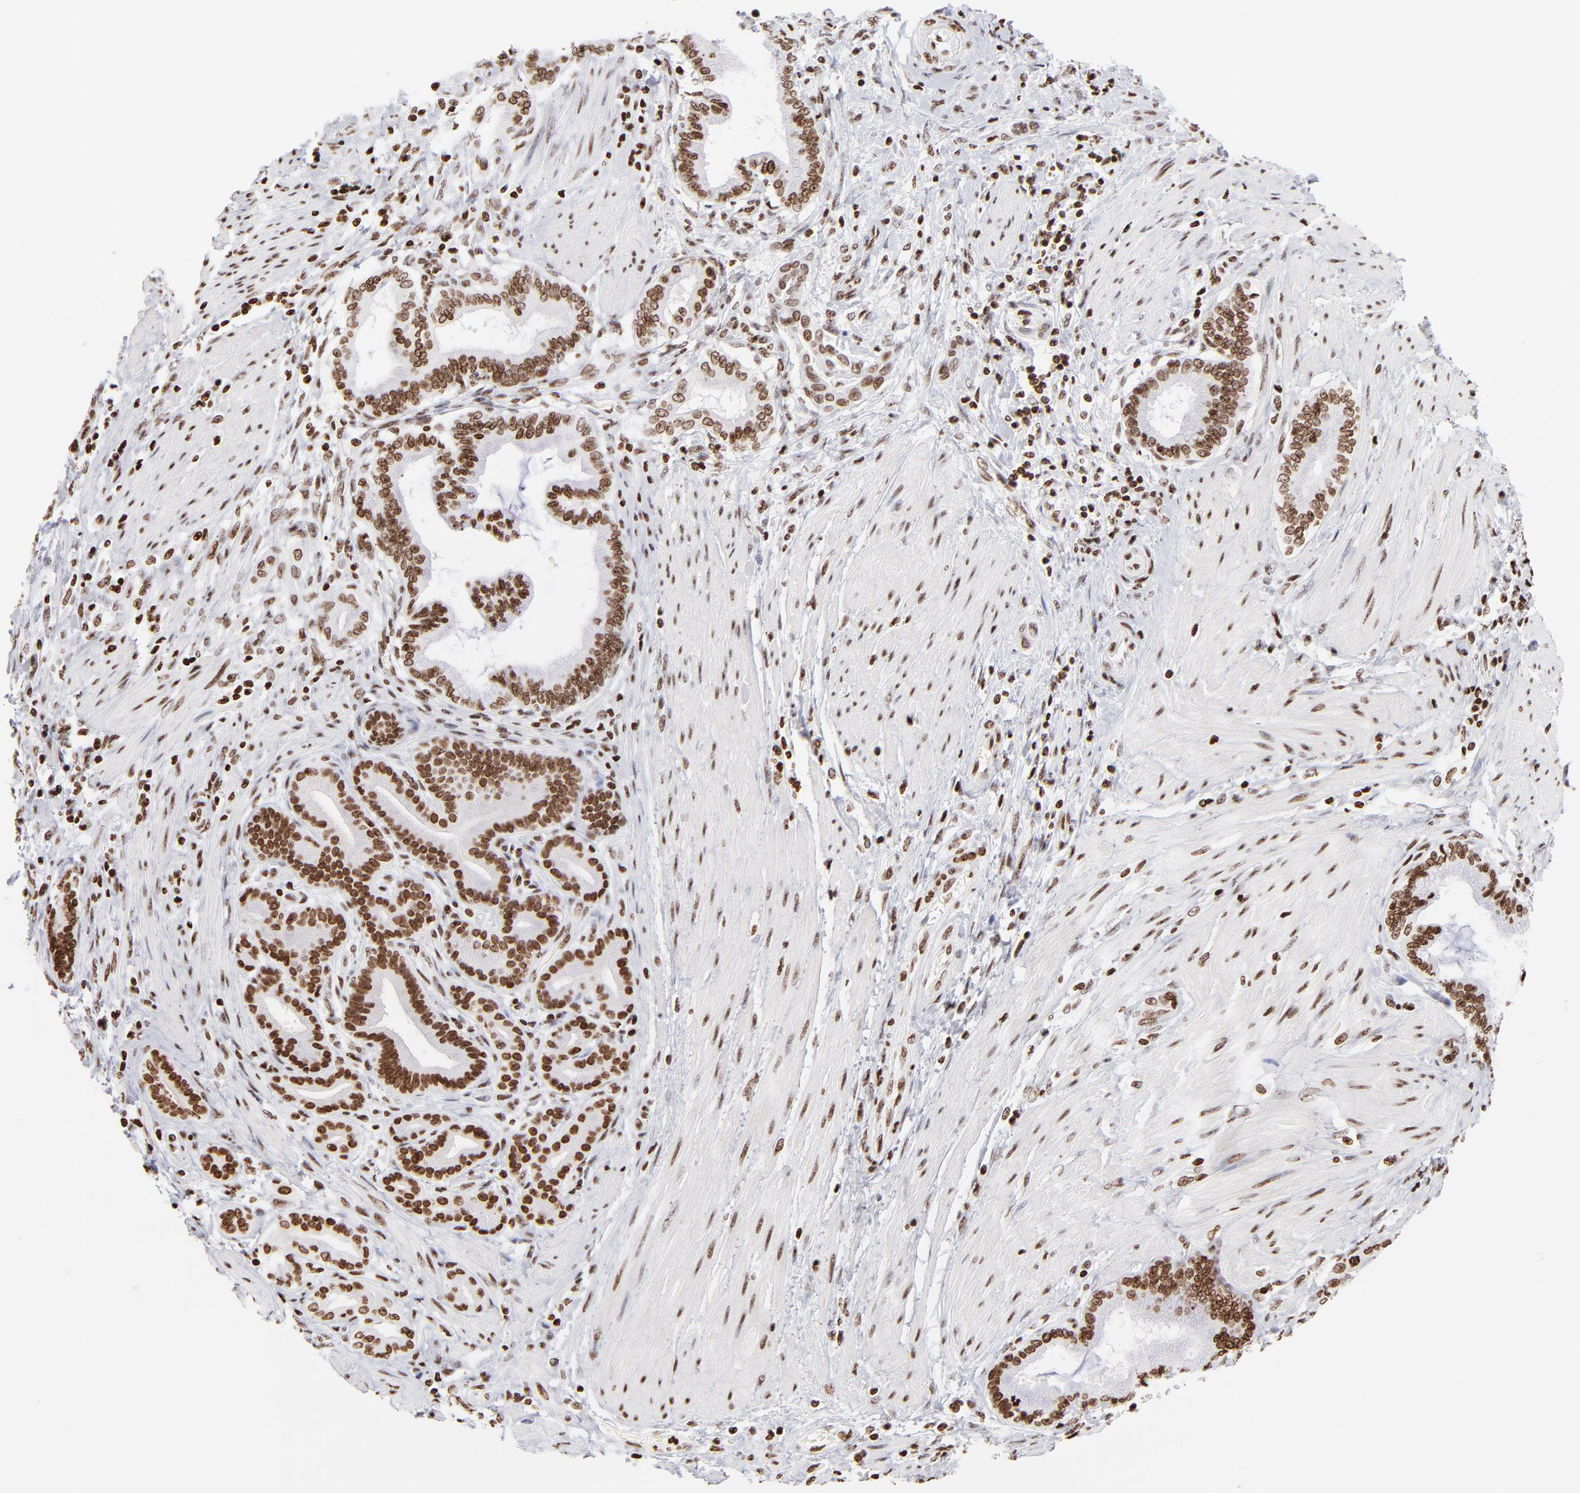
{"staining": {"intensity": "moderate", "quantity": ">75%", "location": "nuclear"}, "tissue": "pancreatic cancer", "cell_type": "Tumor cells", "image_type": "cancer", "snomed": [{"axis": "morphology", "description": "Adenocarcinoma, NOS"}, {"axis": "topography", "description": "Pancreas"}], "caption": "A medium amount of moderate nuclear staining is present in approximately >75% of tumor cells in pancreatic cancer (adenocarcinoma) tissue.", "gene": "RTL4", "patient": {"sex": "female", "age": 64}}